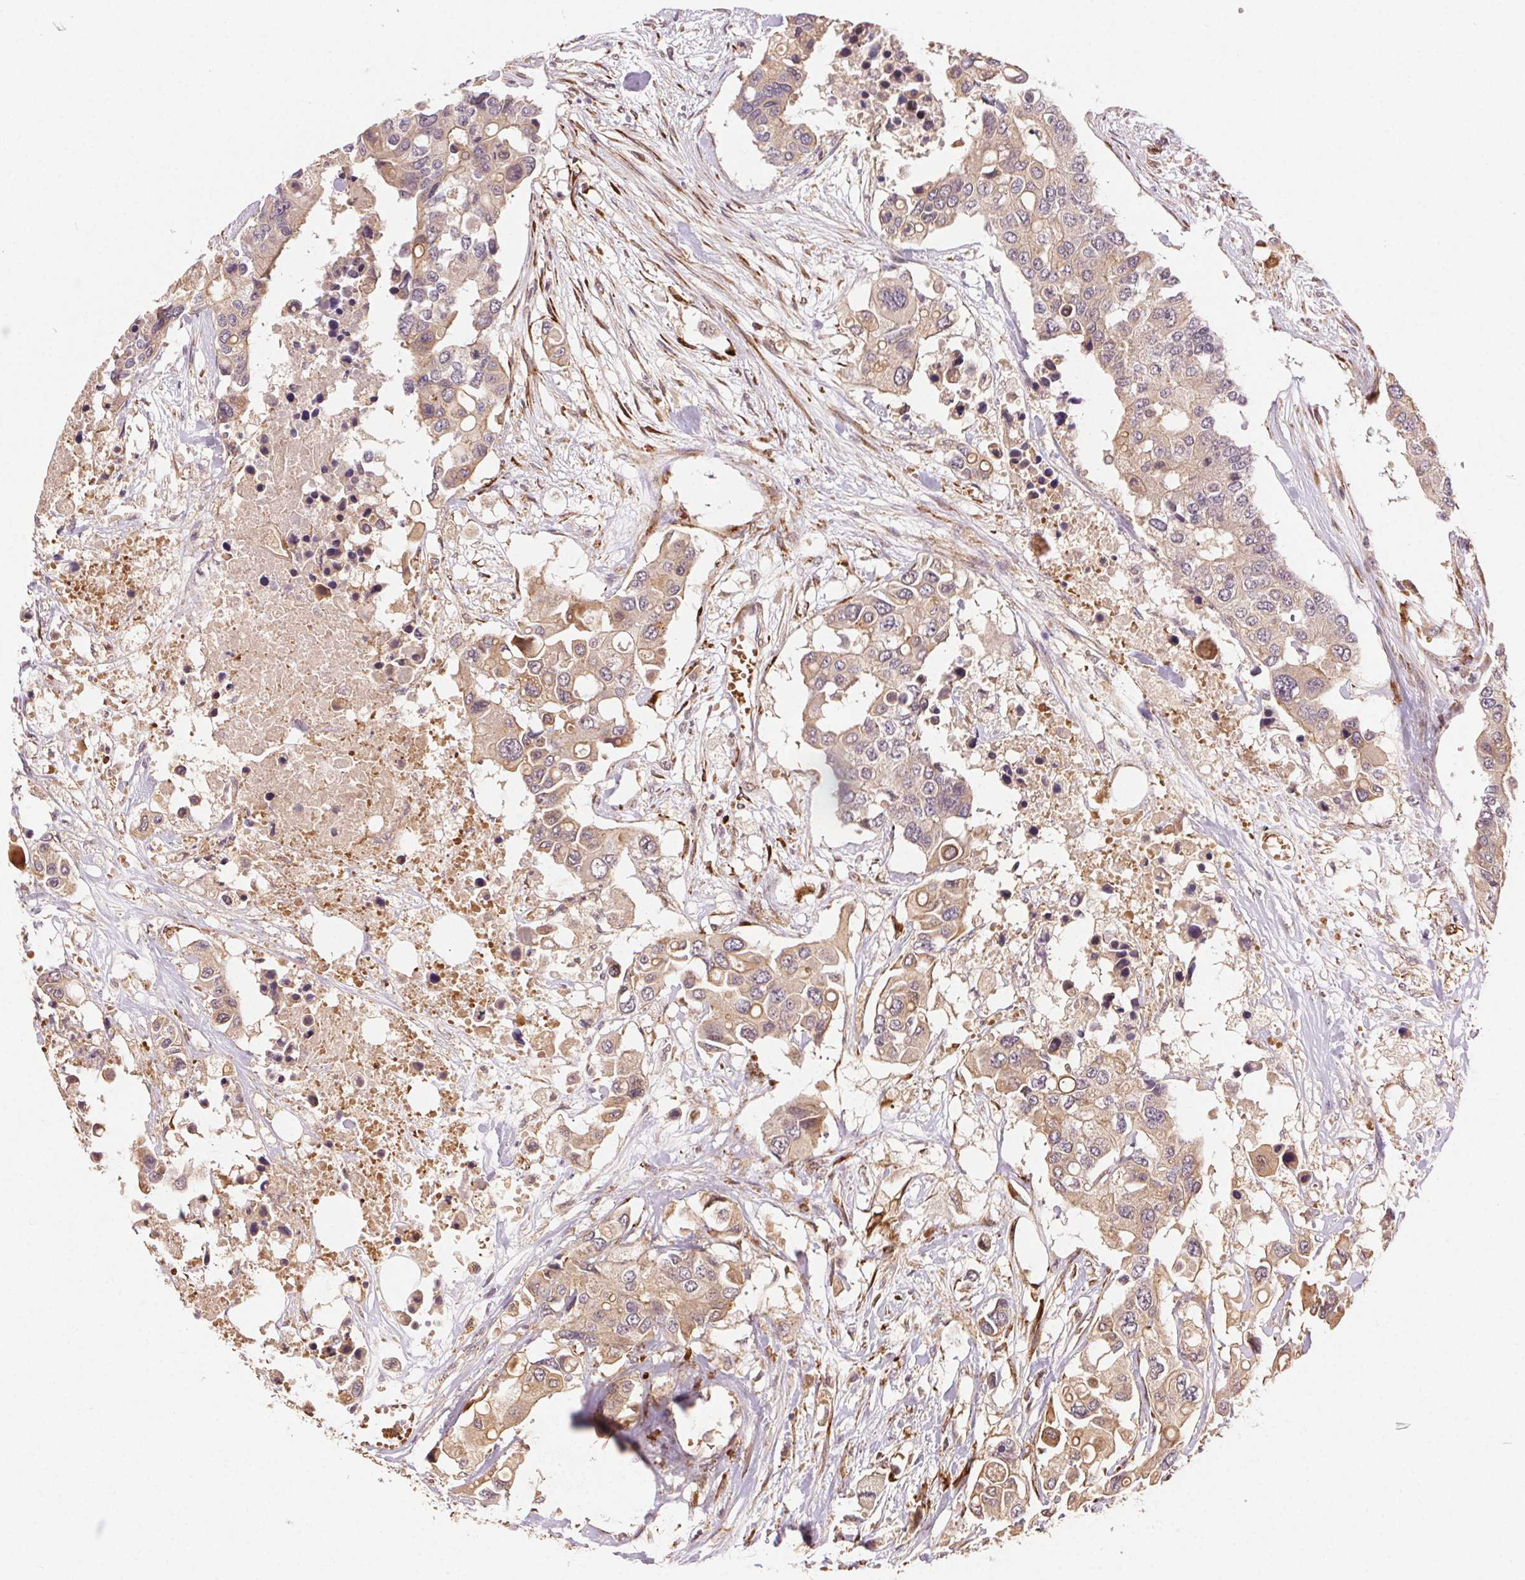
{"staining": {"intensity": "weak", "quantity": ">75%", "location": "cytoplasmic/membranous"}, "tissue": "colorectal cancer", "cell_type": "Tumor cells", "image_type": "cancer", "snomed": [{"axis": "morphology", "description": "Adenocarcinoma, NOS"}, {"axis": "topography", "description": "Colon"}], "caption": "DAB (3,3'-diaminobenzidine) immunohistochemical staining of adenocarcinoma (colorectal) displays weak cytoplasmic/membranous protein positivity in about >75% of tumor cells.", "gene": "KLHL15", "patient": {"sex": "male", "age": 77}}